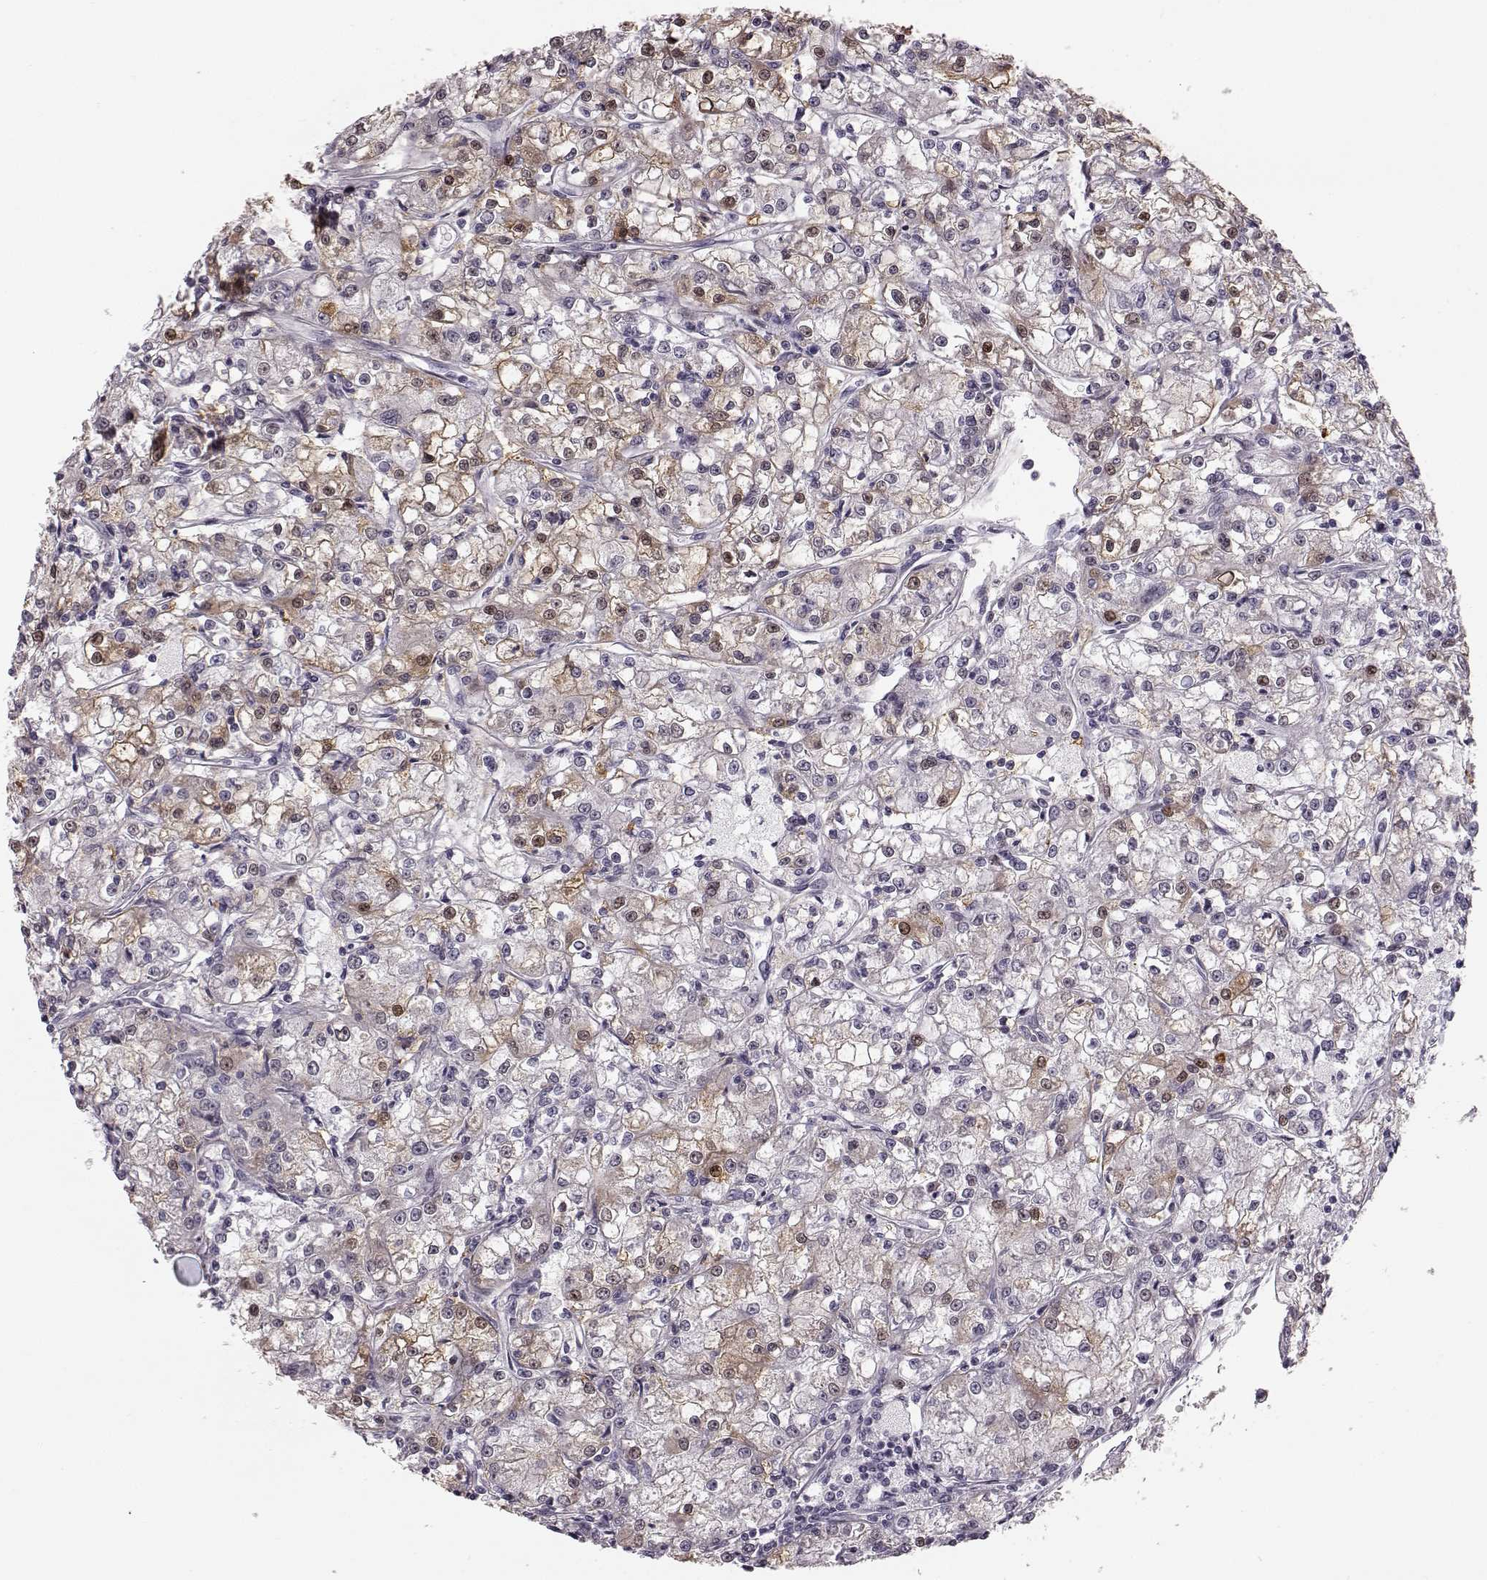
{"staining": {"intensity": "weak", "quantity": "25%-75%", "location": "cytoplasmic/membranous,nuclear"}, "tissue": "renal cancer", "cell_type": "Tumor cells", "image_type": "cancer", "snomed": [{"axis": "morphology", "description": "Adenocarcinoma, NOS"}, {"axis": "topography", "description": "Kidney"}], "caption": "Immunohistochemical staining of human adenocarcinoma (renal) shows low levels of weak cytoplasmic/membranous and nuclear protein expression in about 25%-75% of tumor cells.", "gene": "ZNF433", "patient": {"sex": "female", "age": 59}}